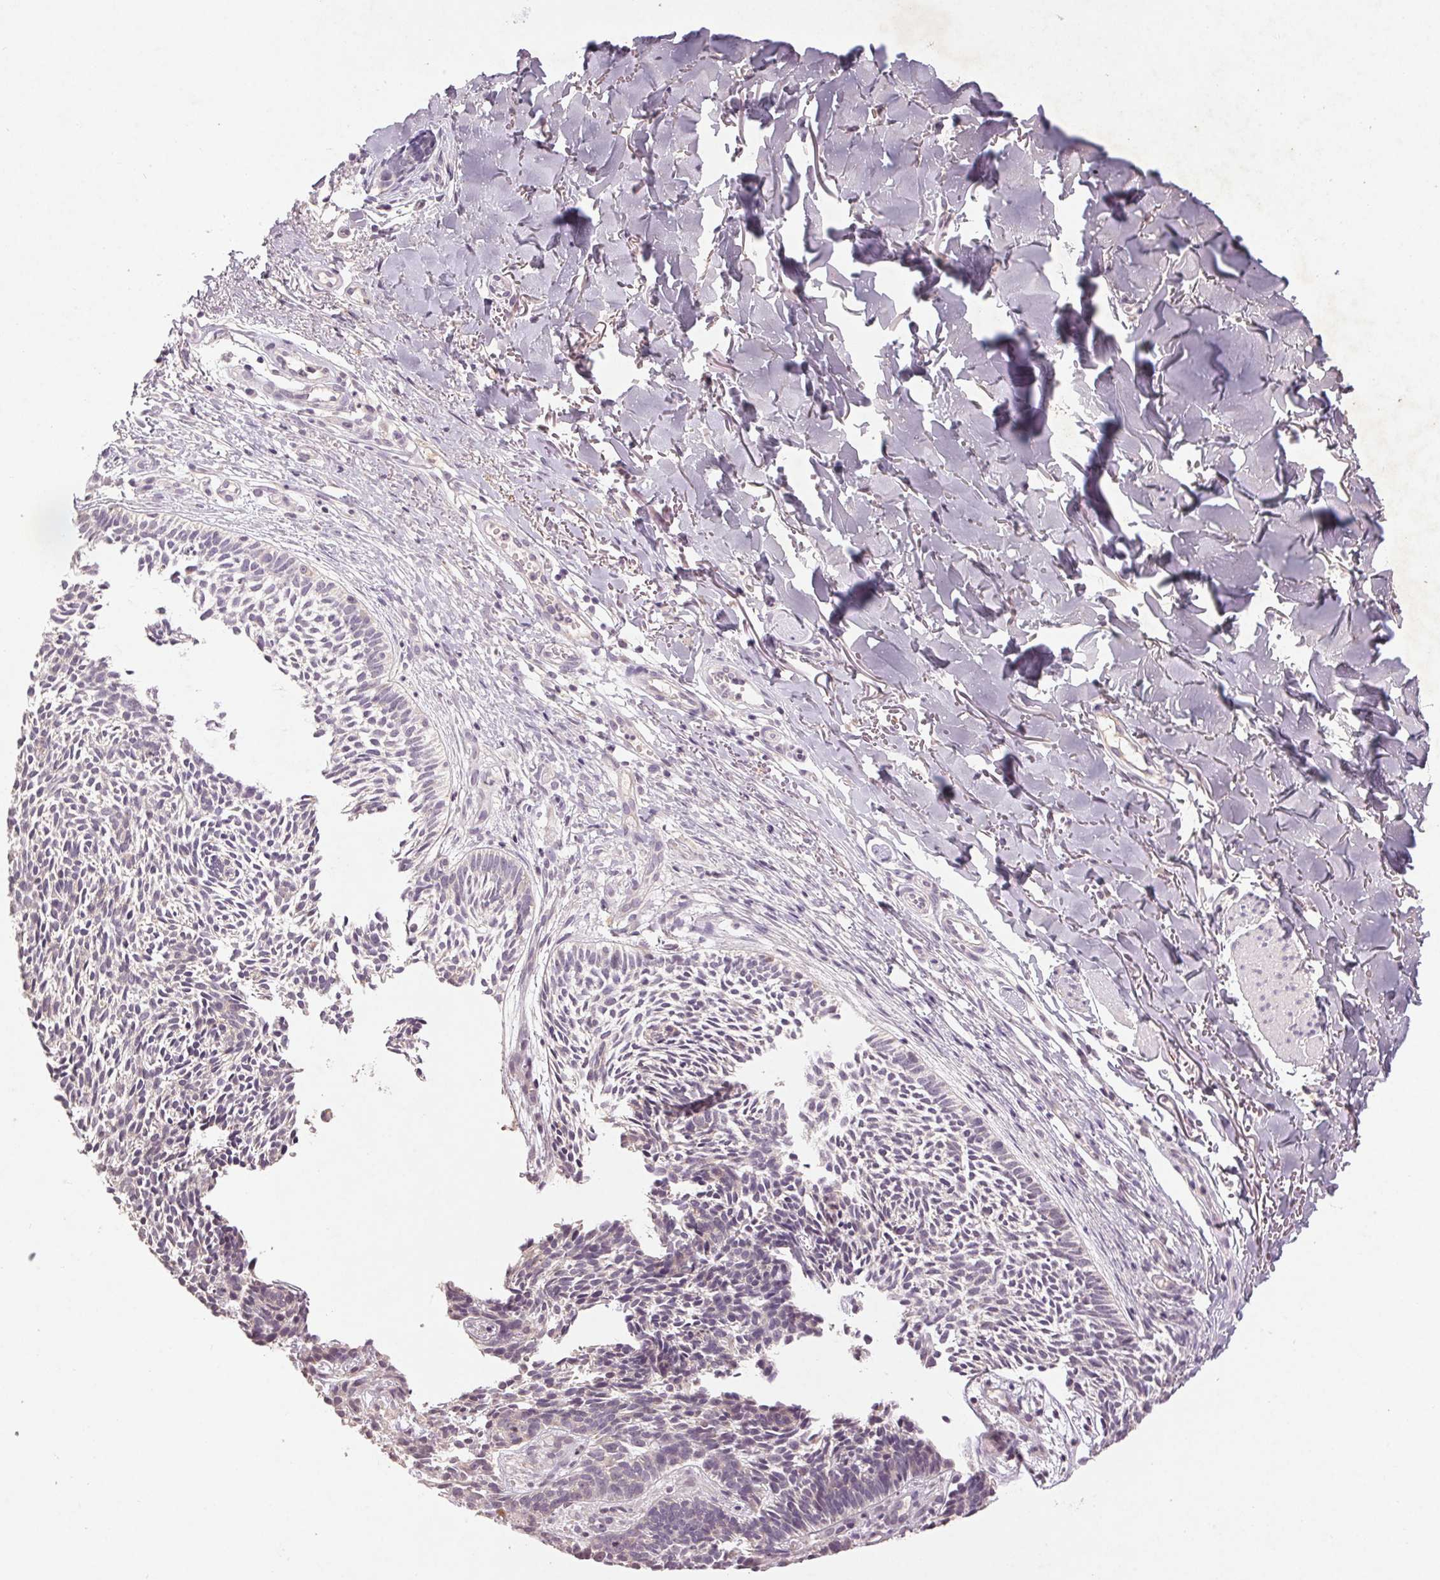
{"staining": {"intensity": "negative", "quantity": "none", "location": "none"}, "tissue": "skin cancer", "cell_type": "Tumor cells", "image_type": "cancer", "snomed": [{"axis": "morphology", "description": "Basal cell carcinoma"}, {"axis": "topography", "description": "Skin"}], "caption": "DAB immunohistochemical staining of basal cell carcinoma (skin) demonstrates no significant positivity in tumor cells.", "gene": "KLRC3", "patient": {"sex": "male", "age": 78}}